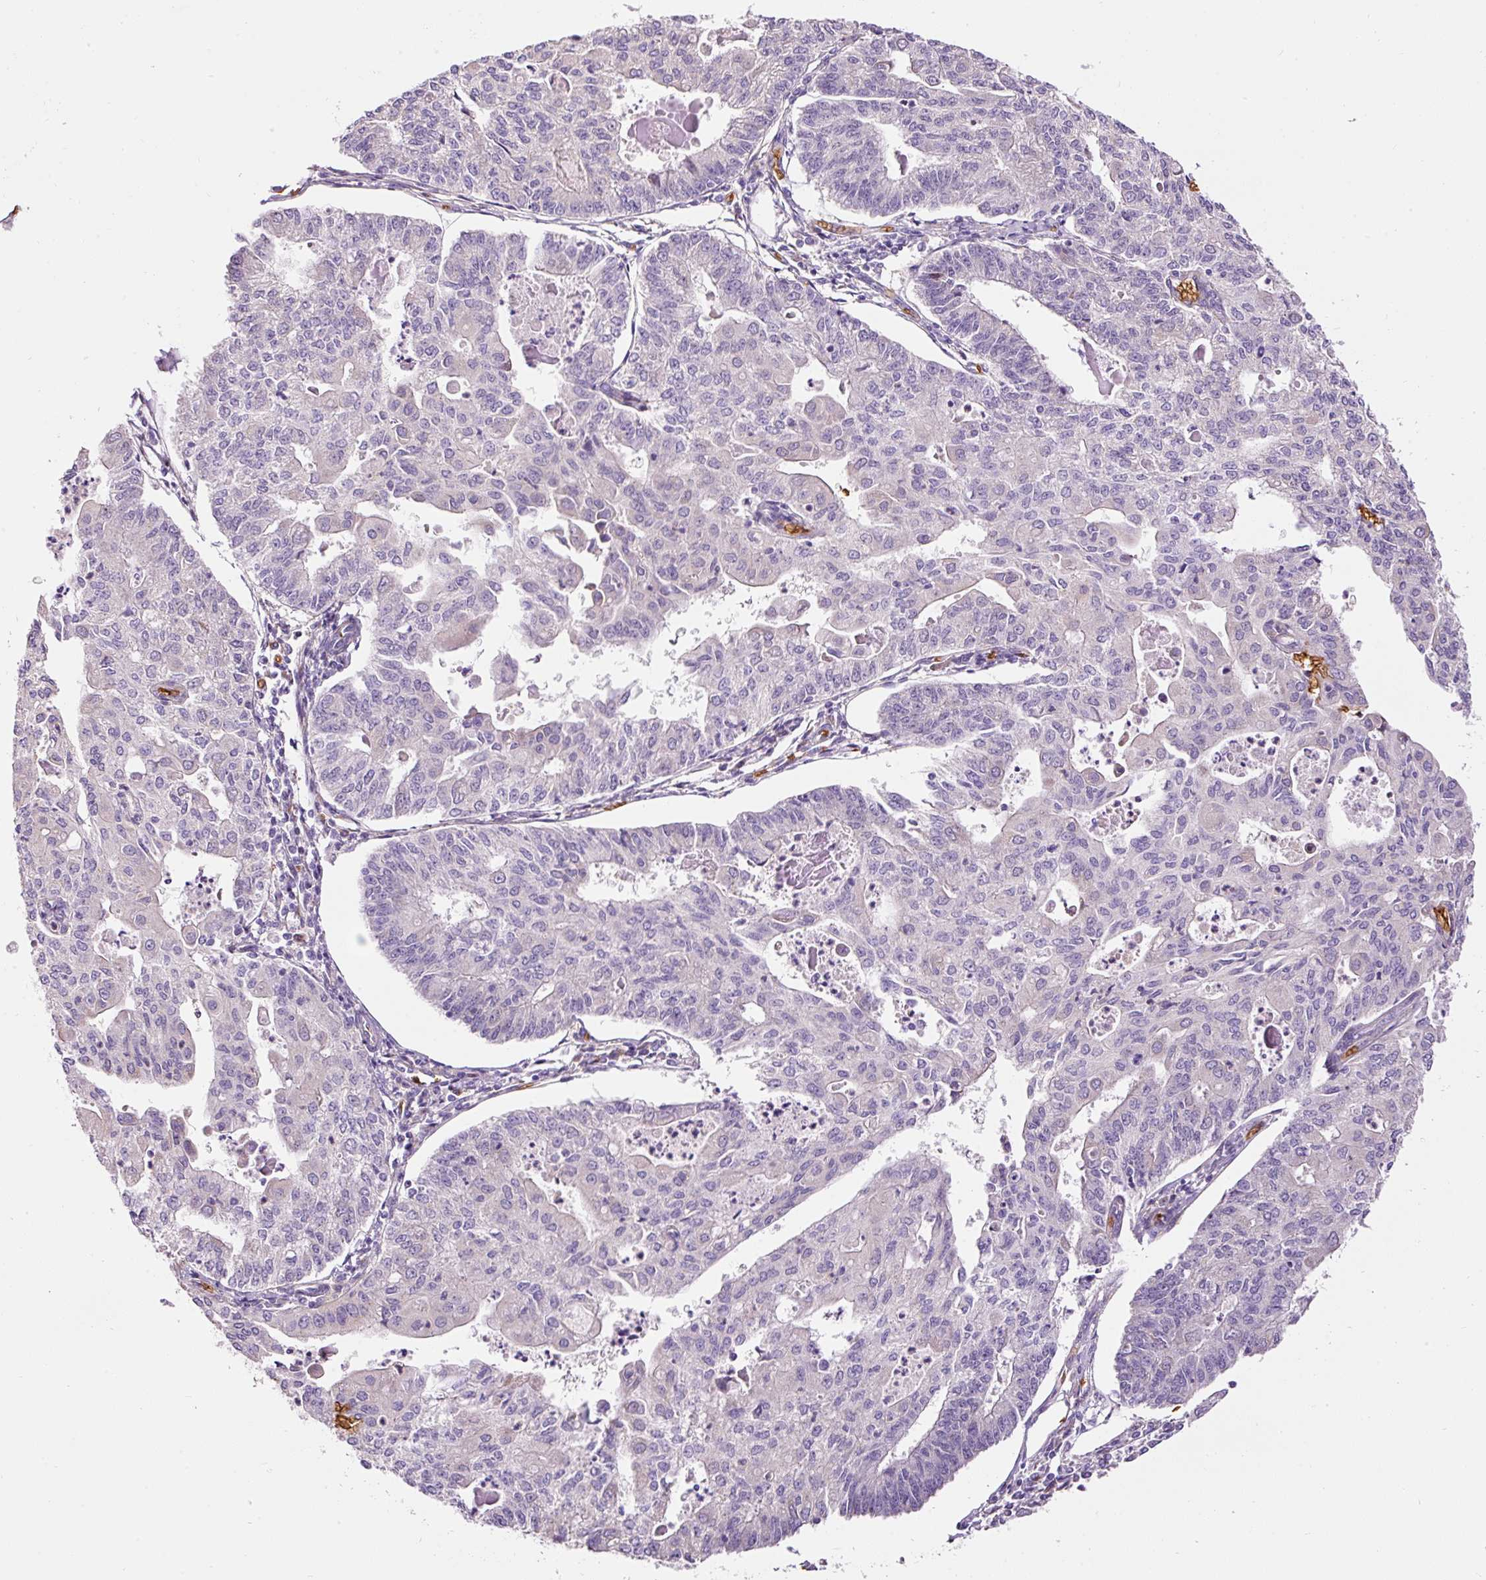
{"staining": {"intensity": "moderate", "quantity": "<25%", "location": "cytoplasmic/membranous"}, "tissue": "endometrial cancer", "cell_type": "Tumor cells", "image_type": "cancer", "snomed": [{"axis": "morphology", "description": "Adenocarcinoma, NOS"}, {"axis": "topography", "description": "Endometrium"}], "caption": "Brown immunohistochemical staining in endometrial cancer (adenocarcinoma) demonstrates moderate cytoplasmic/membranous expression in about <25% of tumor cells.", "gene": "PRRC2A", "patient": {"sex": "female", "age": 56}}